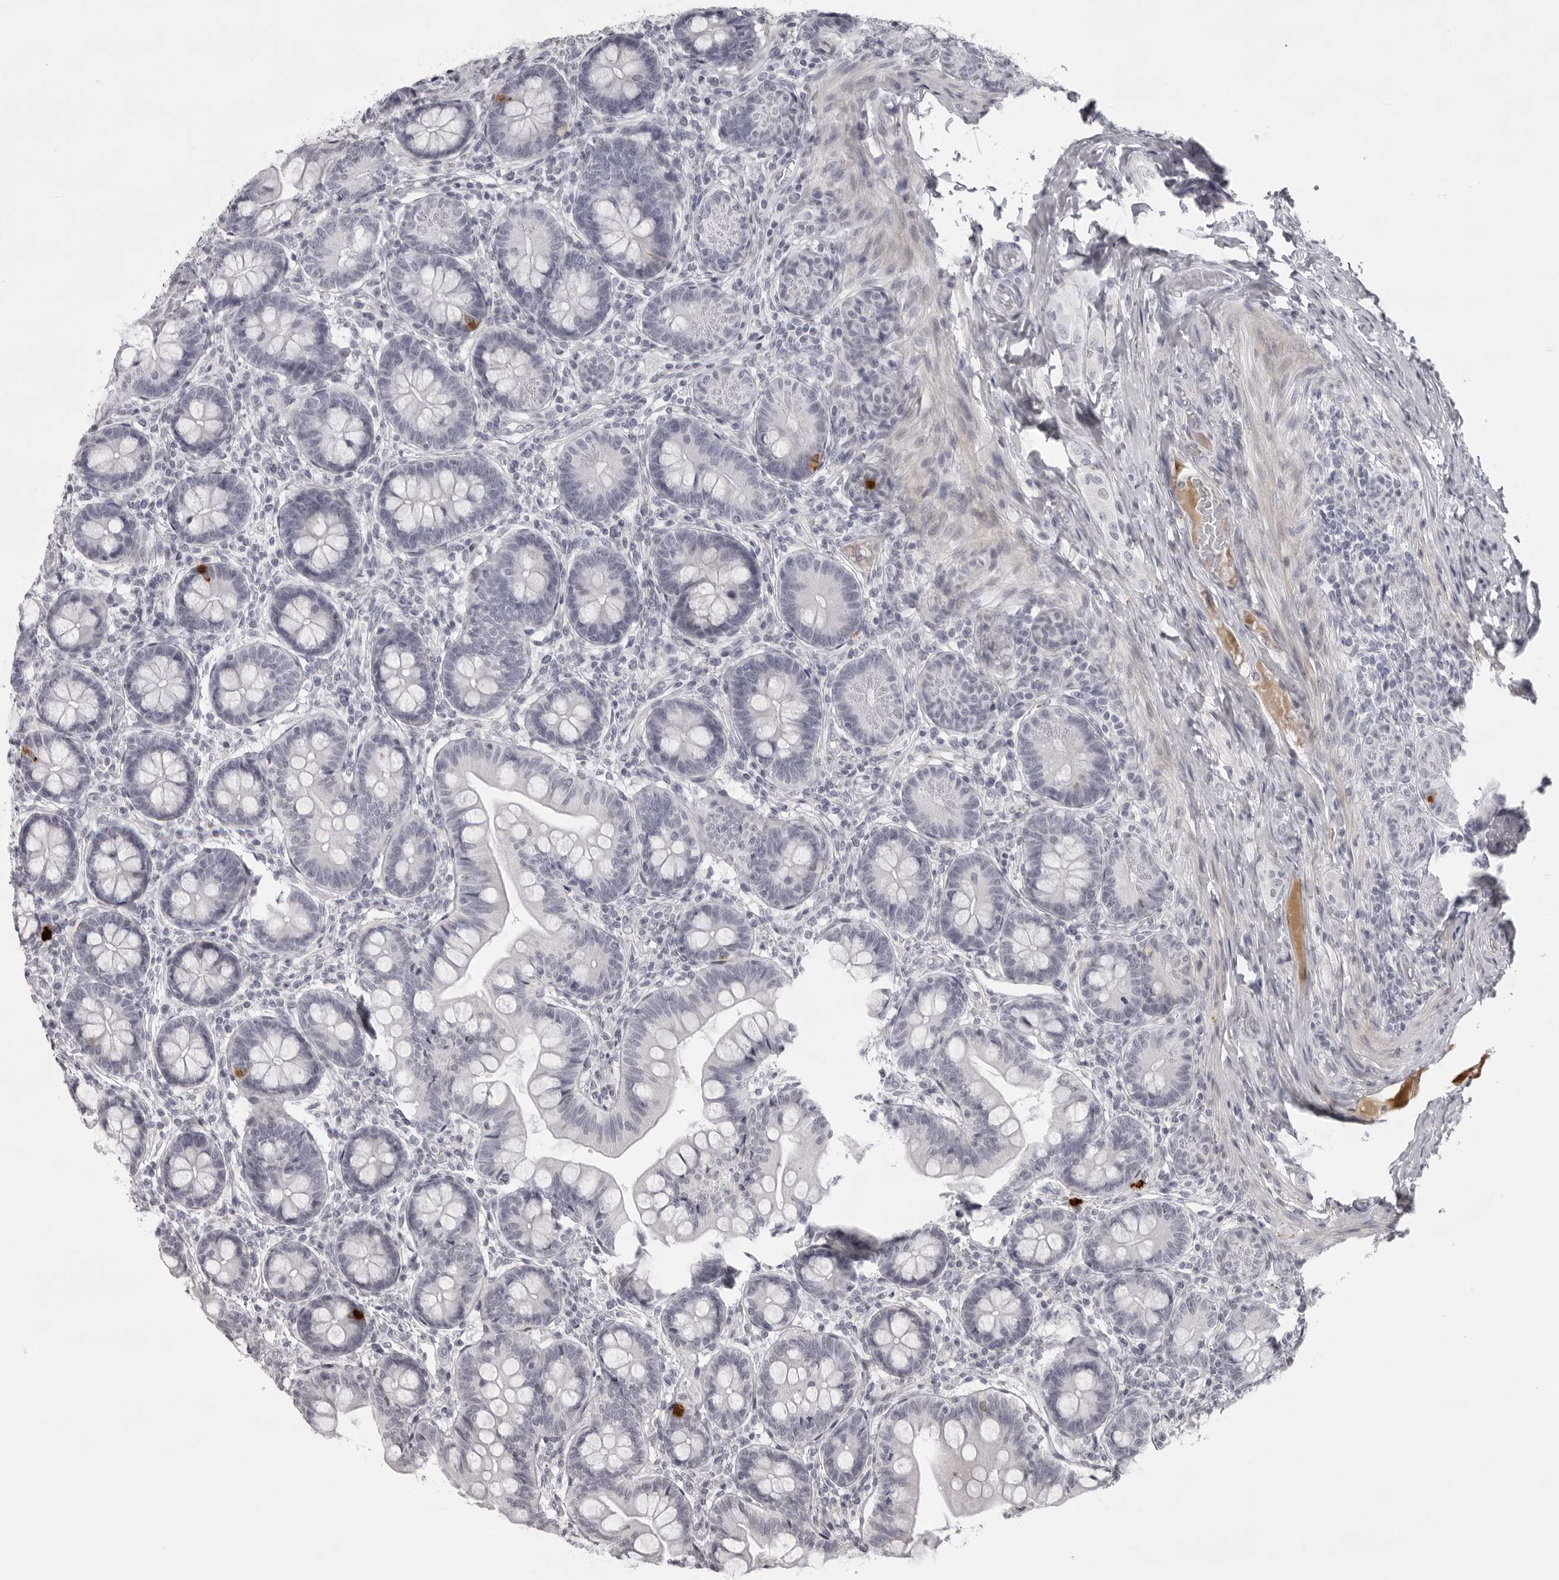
{"staining": {"intensity": "strong", "quantity": "<25%", "location": "cytoplasmic/membranous"}, "tissue": "small intestine", "cell_type": "Glandular cells", "image_type": "normal", "snomed": [{"axis": "morphology", "description": "Normal tissue, NOS"}, {"axis": "topography", "description": "Small intestine"}], "caption": "Glandular cells show medium levels of strong cytoplasmic/membranous expression in approximately <25% of cells in normal human small intestine. Using DAB (brown) and hematoxylin (blue) stains, captured at high magnification using brightfield microscopy.", "gene": "NUDT18", "patient": {"sex": "male", "age": 7}}